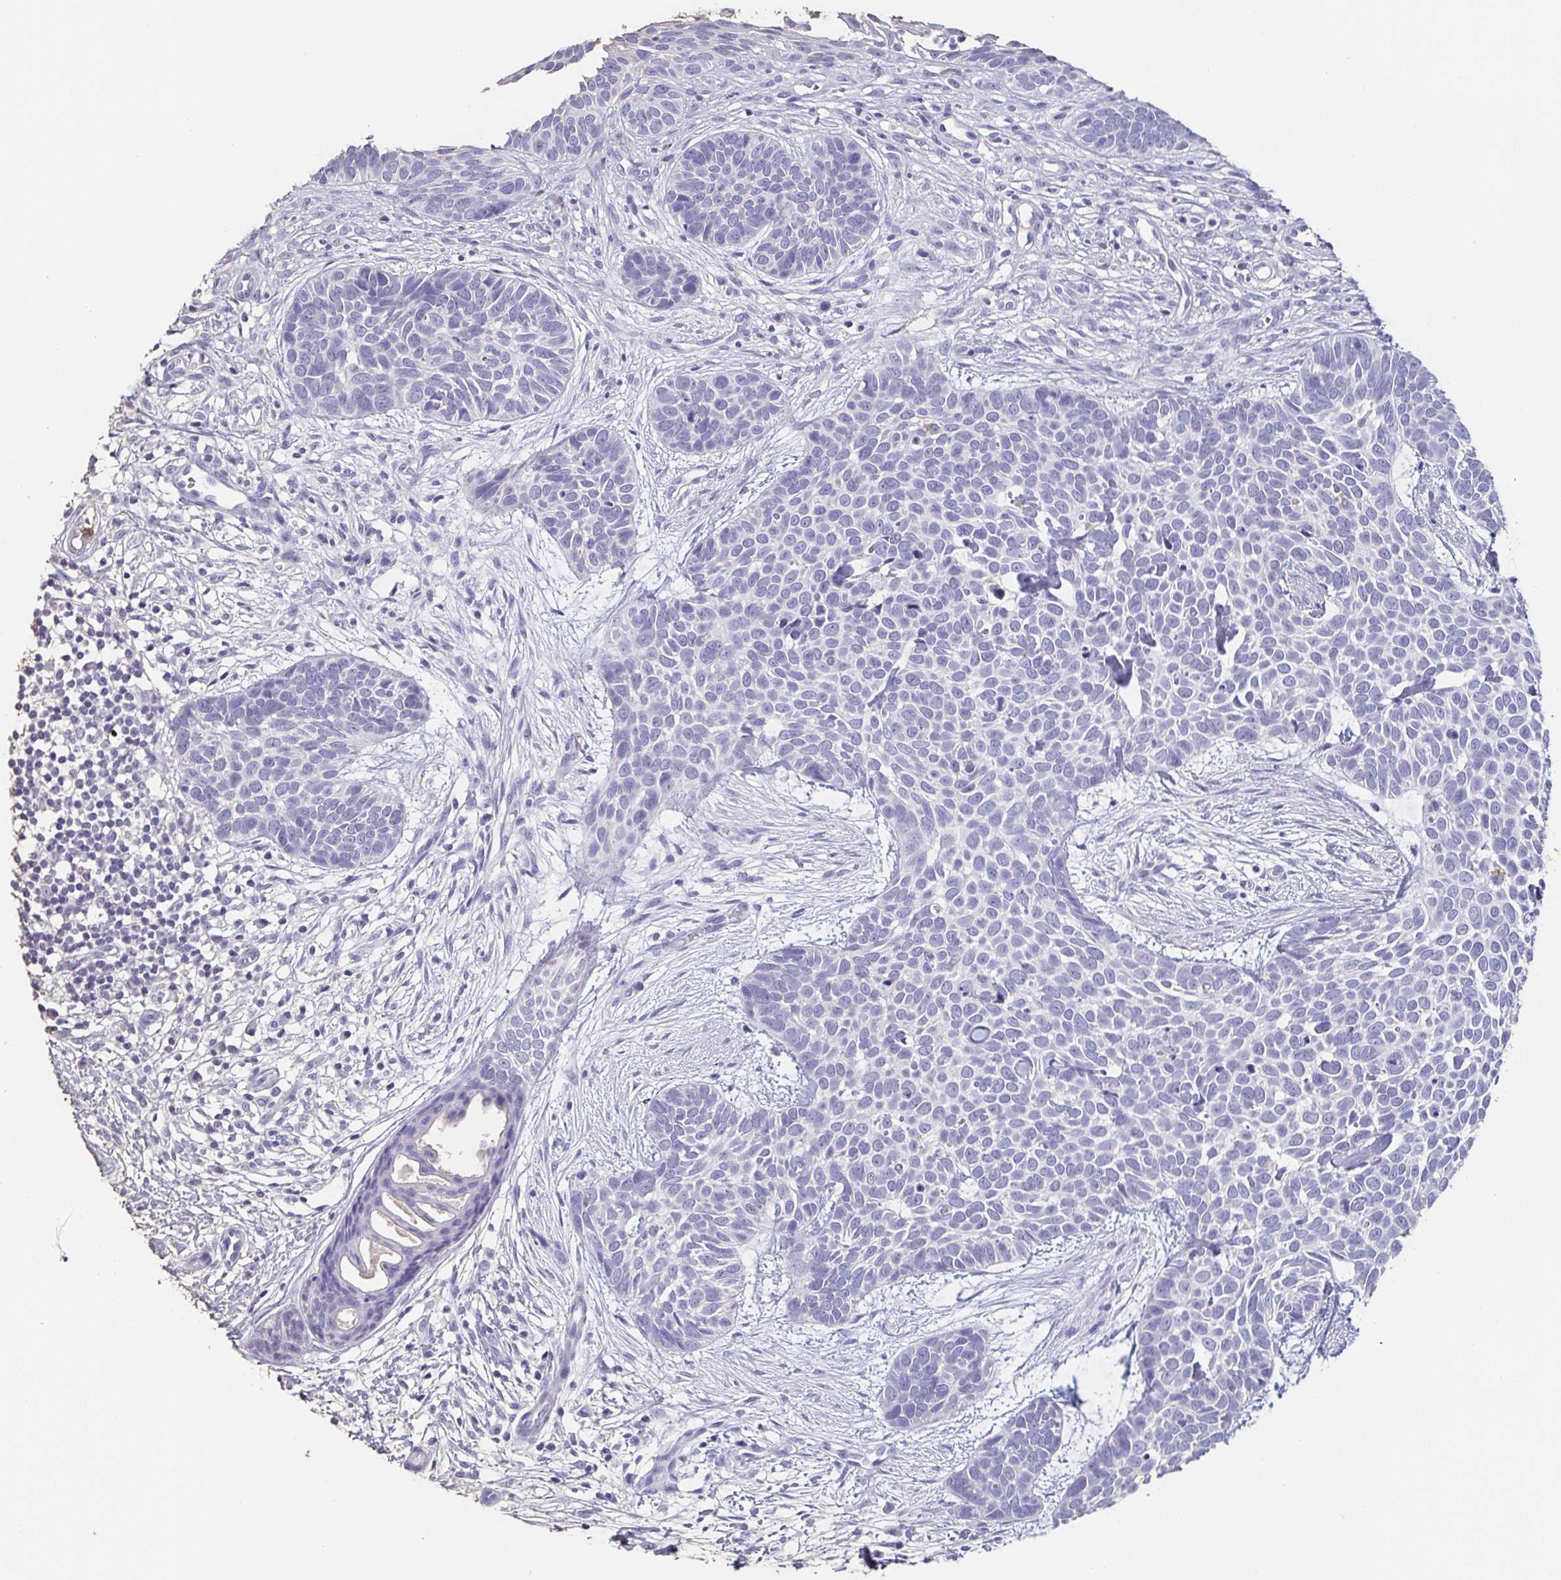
{"staining": {"intensity": "negative", "quantity": "none", "location": "none"}, "tissue": "skin cancer", "cell_type": "Tumor cells", "image_type": "cancer", "snomed": [{"axis": "morphology", "description": "Basal cell carcinoma"}, {"axis": "topography", "description": "Skin"}], "caption": "Immunohistochemical staining of skin cancer displays no significant staining in tumor cells.", "gene": "BPIFA2", "patient": {"sex": "male", "age": 69}}